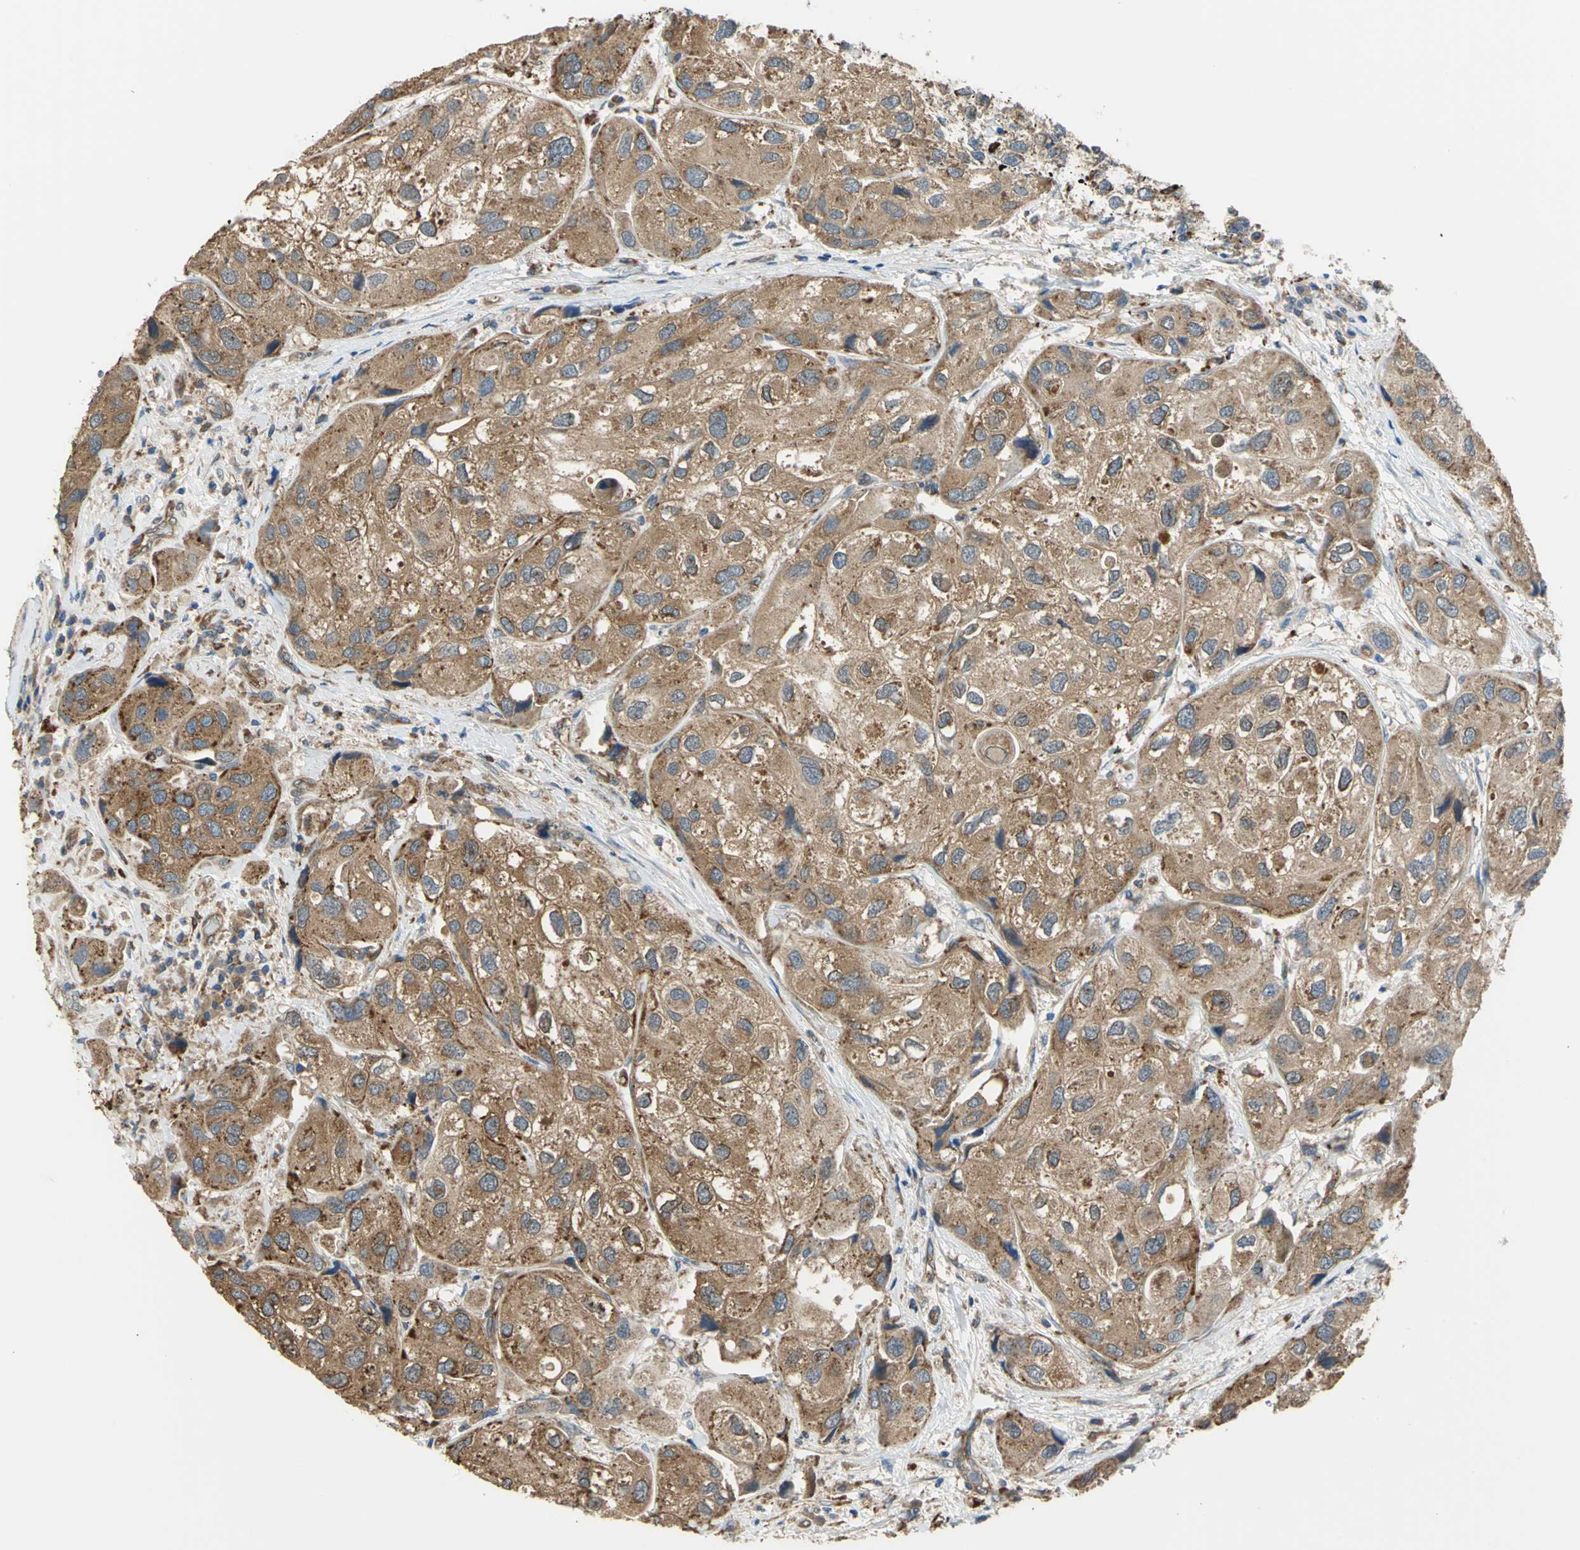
{"staining": {"intensity": "strong", "quantity": ">75%", "location": "cytoplasmic/membranous"}, "tissue": "urothelial cancer", "cell_type": "Tumor cells", "image_type": "cancer", "snomed": [{"axis": "morphology", "description": "Urothelial carcinoma, High grade"}, {"axis": "topography", "description": "Urinary bladder"}], "caption": "Immunohistochemical staining of high-grade urothelial carcinoma reveals strong cytoplasmic/membranous protein positivity in approximately >75% of tumor cells.", "gene": "DIAPH2", "patient": {"sex": "female", "age": 64}}